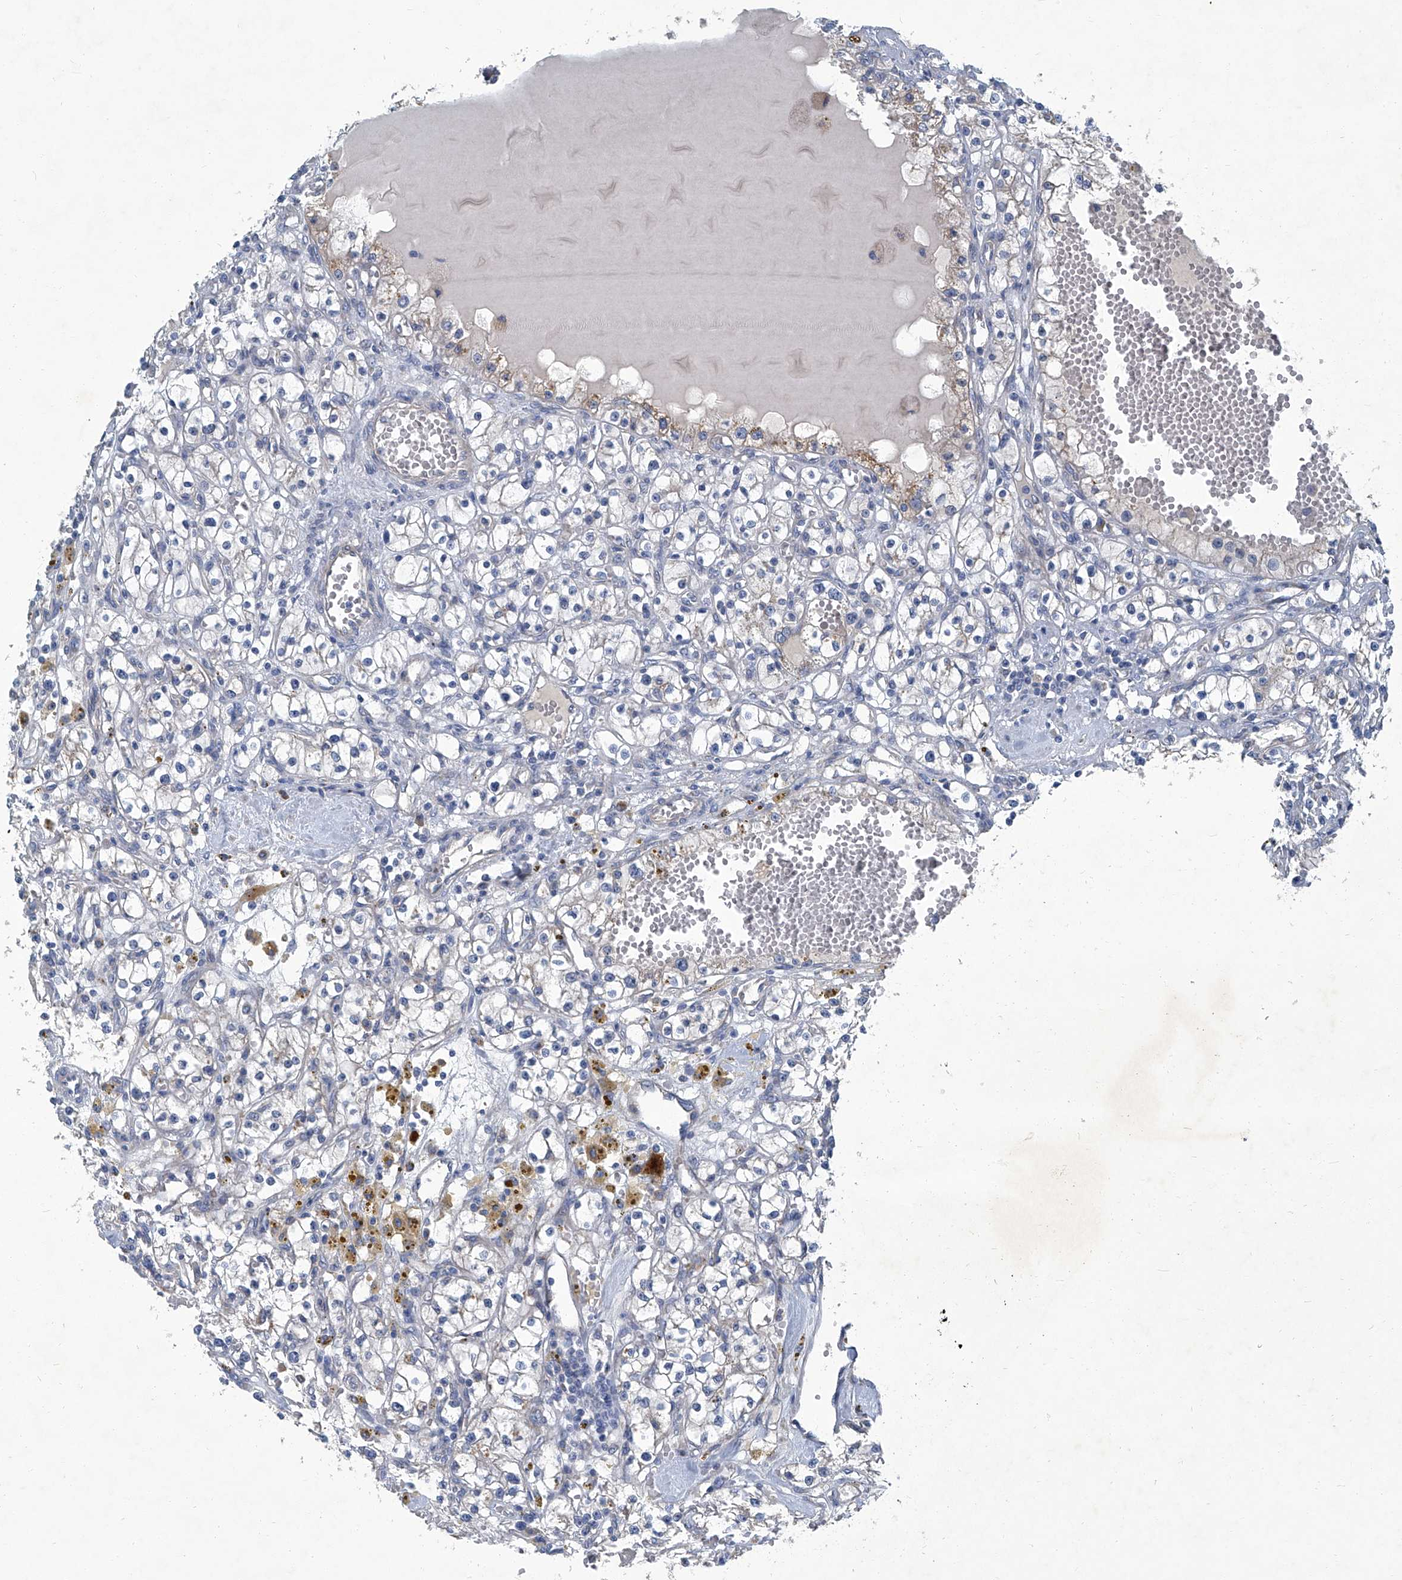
{"staining": {"intensity": "moderate", "quantity": "<25%", "location": "cytoplasmic/membranous"}, "tissue": "renal cancer", "cell_type": "Tumor cells", "image_type": "cancer", "snomed": [{"axis": "morphology", "description": "Adenocarcinoma, NOS"}, {"axis": "topography", "description": "Kidney"}], "caption": "Immunohistochemistry (IHC) micrograph of renal cancer (adenocarcinoma) stained for a protein (brown), which demonstrates low levels of moderate cytoplasmic/membranous expression in about <25% of tumor cells.", "gene": "SLC26A11", "patient": {"sex": "male", "age": 56}}